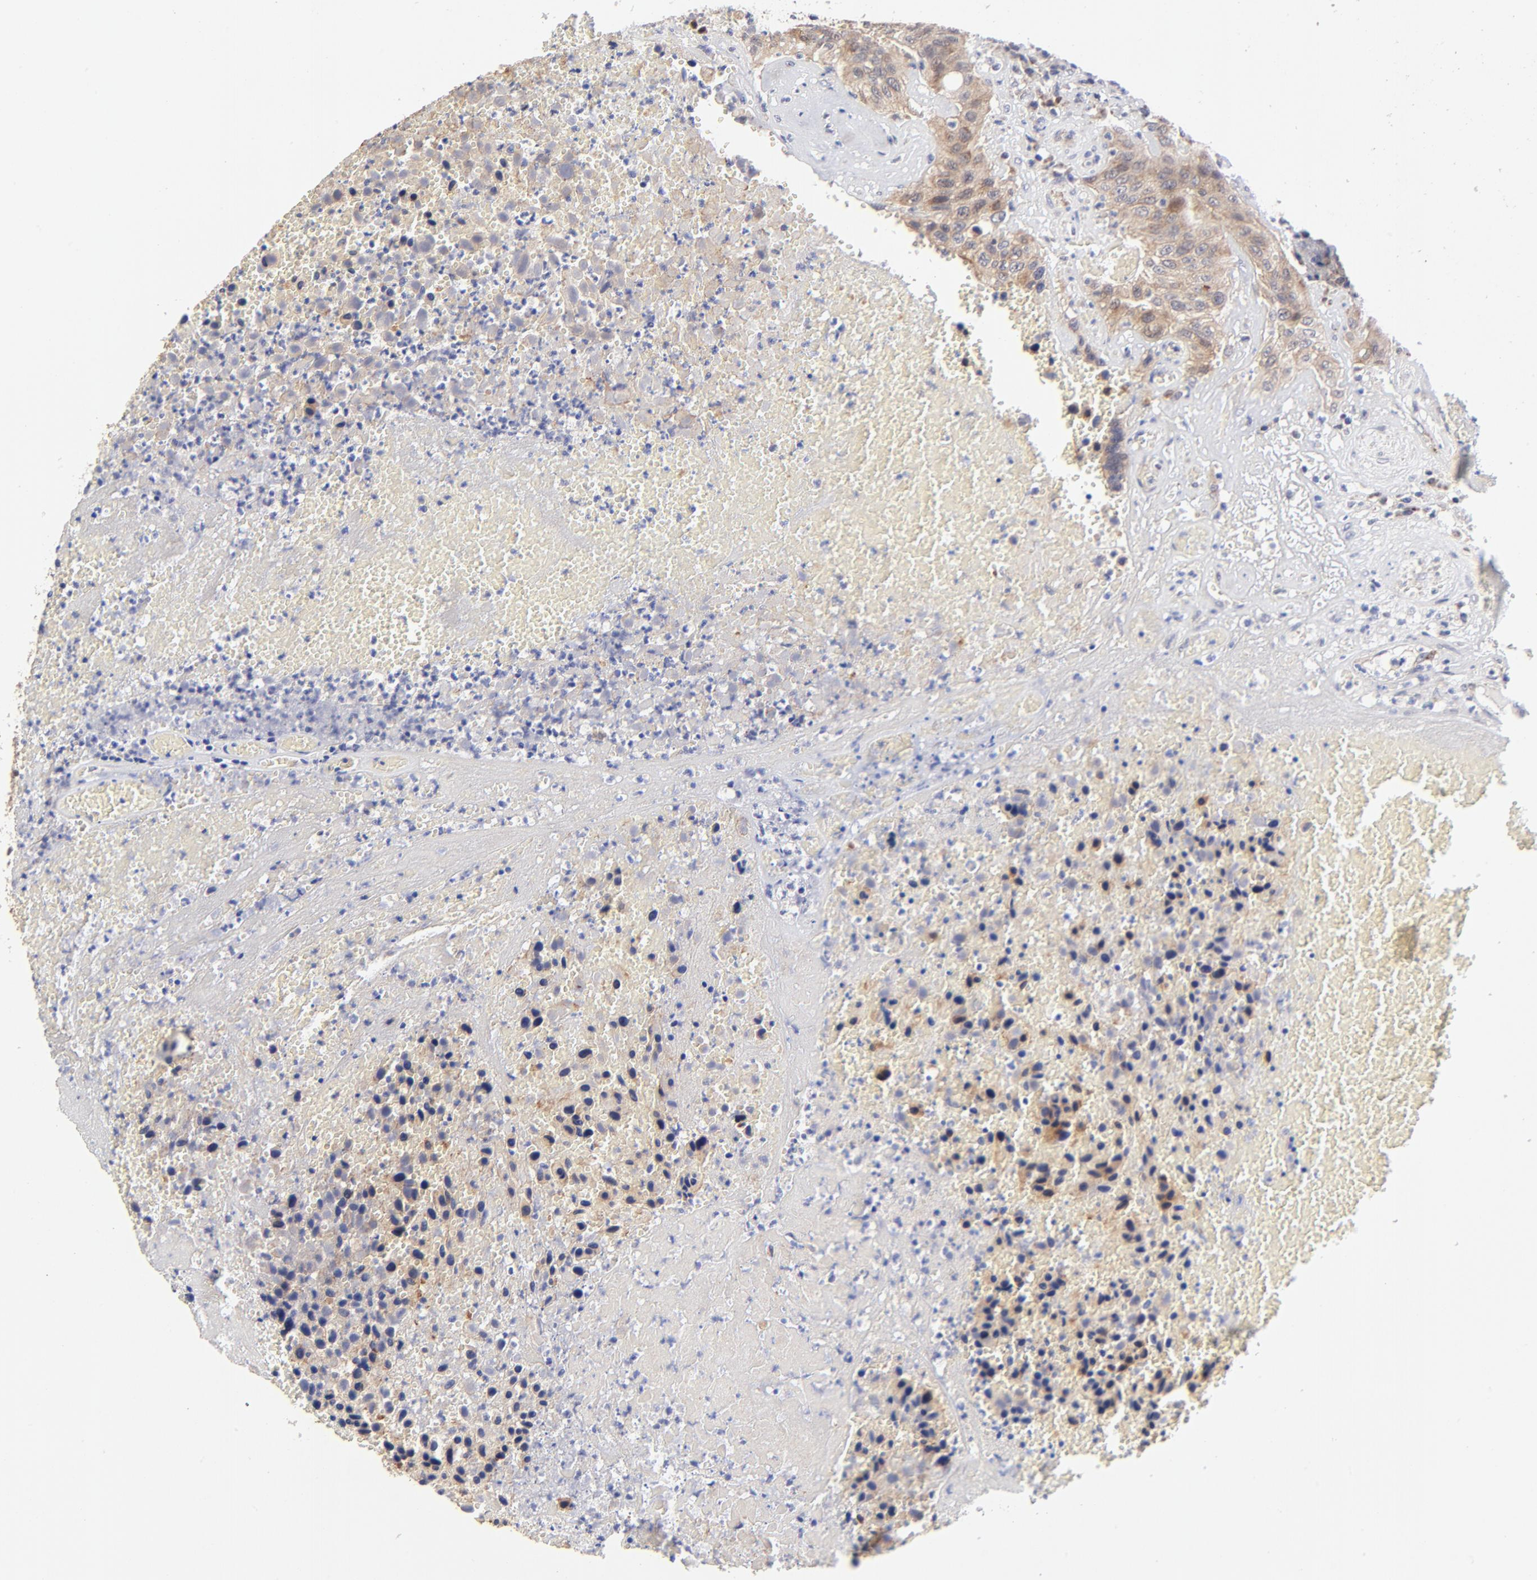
{"staining": {"intensity": "moderate", "quantity": ">75%", "location": "cytoplasmic/membranous"}, "tissue": "urothelial cancer", "cell_type": "Tumor cells", "image_type": "cancer", "snomed": [{"axis": "morphology", "description": "Urothelial carcinoma, High grade"}, {"axis": "topography", "description": "Urinary bladder"}], "caption": "This histopathology image demonstrates immunohistochemistry (IHC) staining of human urothelial carcinoma (high-grade), with medium moderate cytoplasmic/membranous expression in about >75% of tumor cells.", "gene": "FBXL12", "patient": {"sex": "male", "age": 66}}